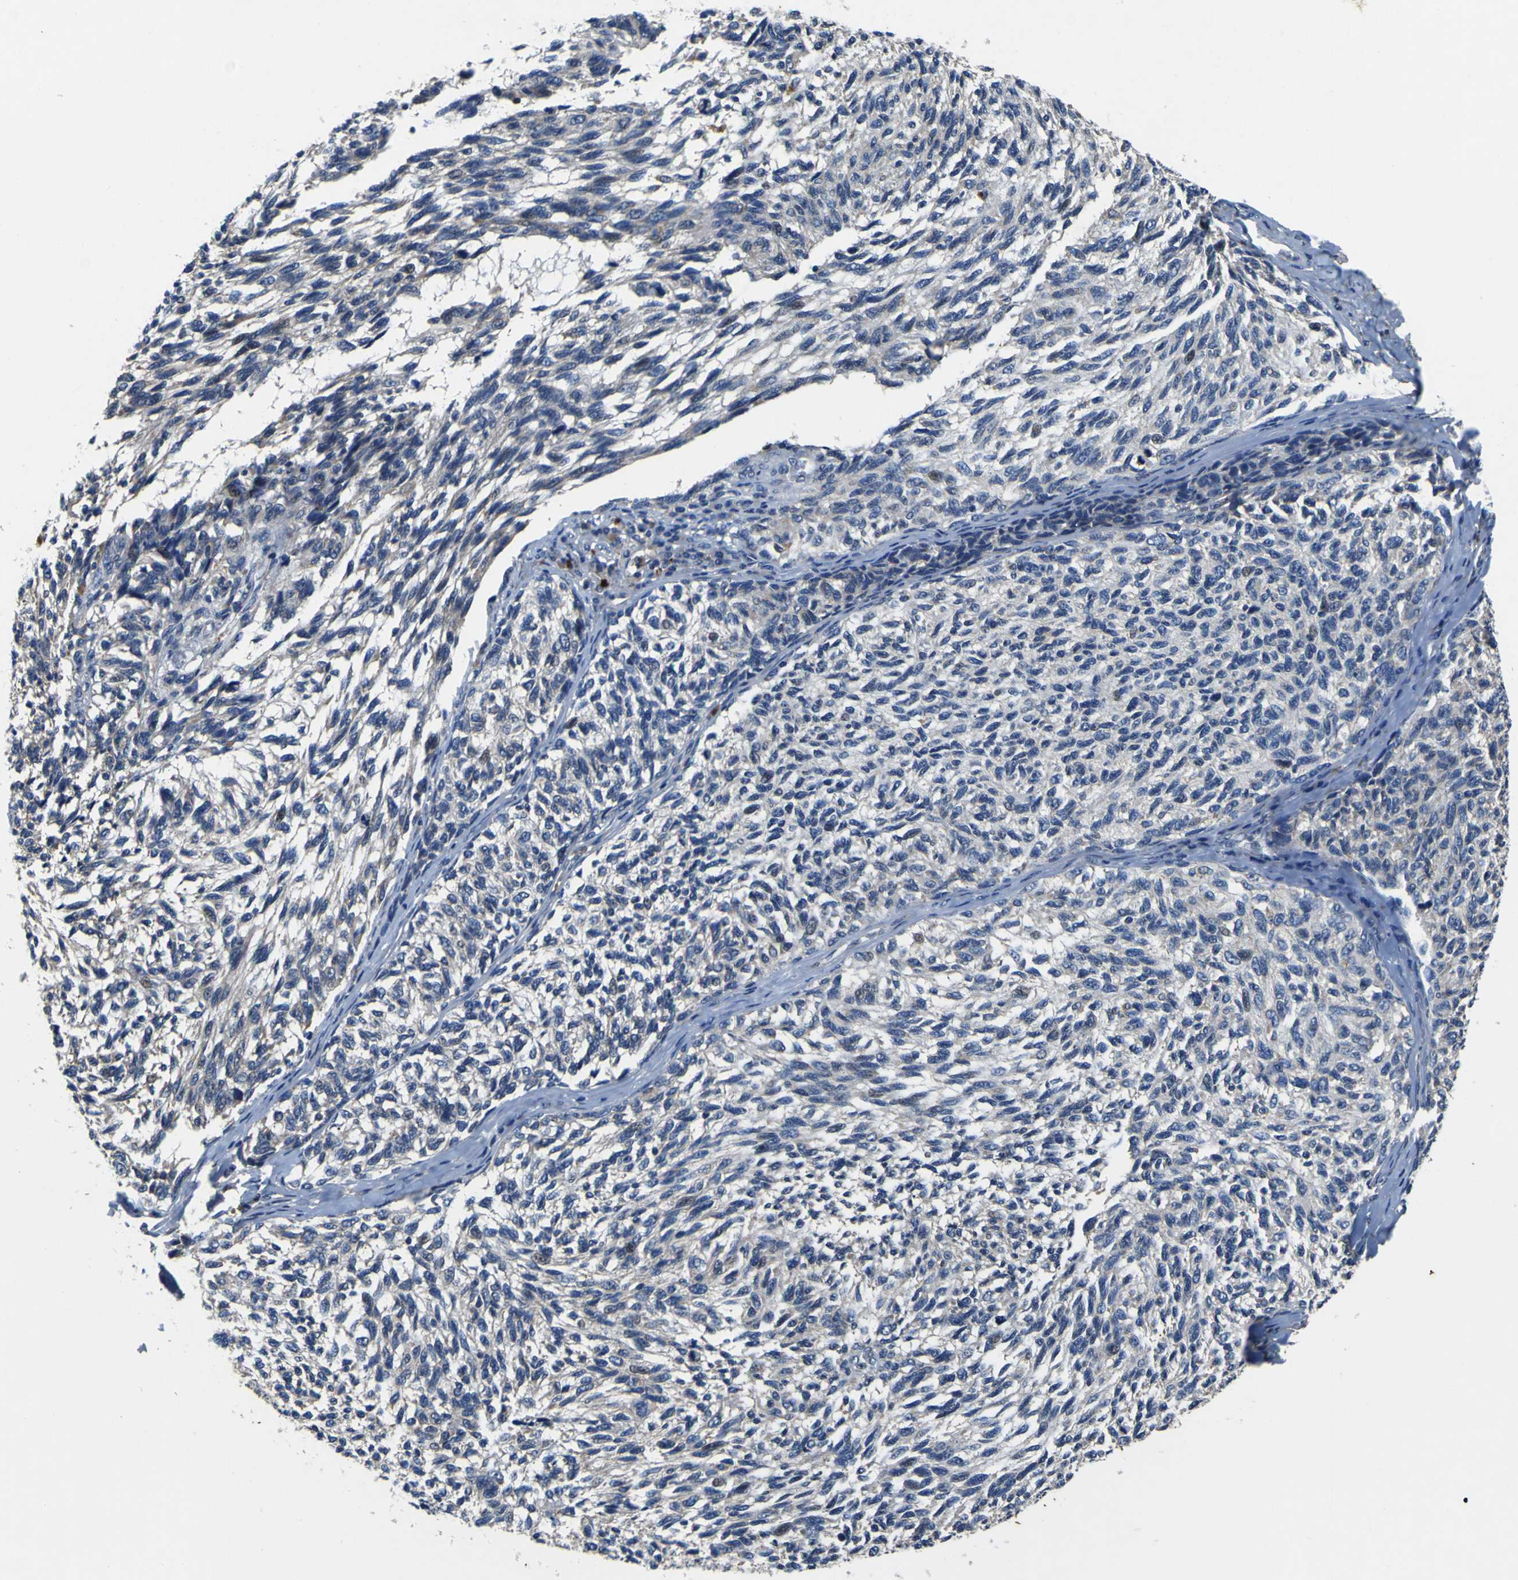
{"staining": {"intensity": "negative", "quantity": "none", "location": "none"}, "tissue": "melanoma", "cell_type": "Tumor cells", "image_type": "cancer", "snomed": [{"axis": "morphology", "description": "Malignant melanoma, NOS"}, {"axis": "topography", "description": "Skin"}], "caption": "Histopathology image shows no protein positivity in tumor cells of malignant melanoma tissue.", "gene": "EPHB4", "patient": {"sex": "female", "age": 73}}